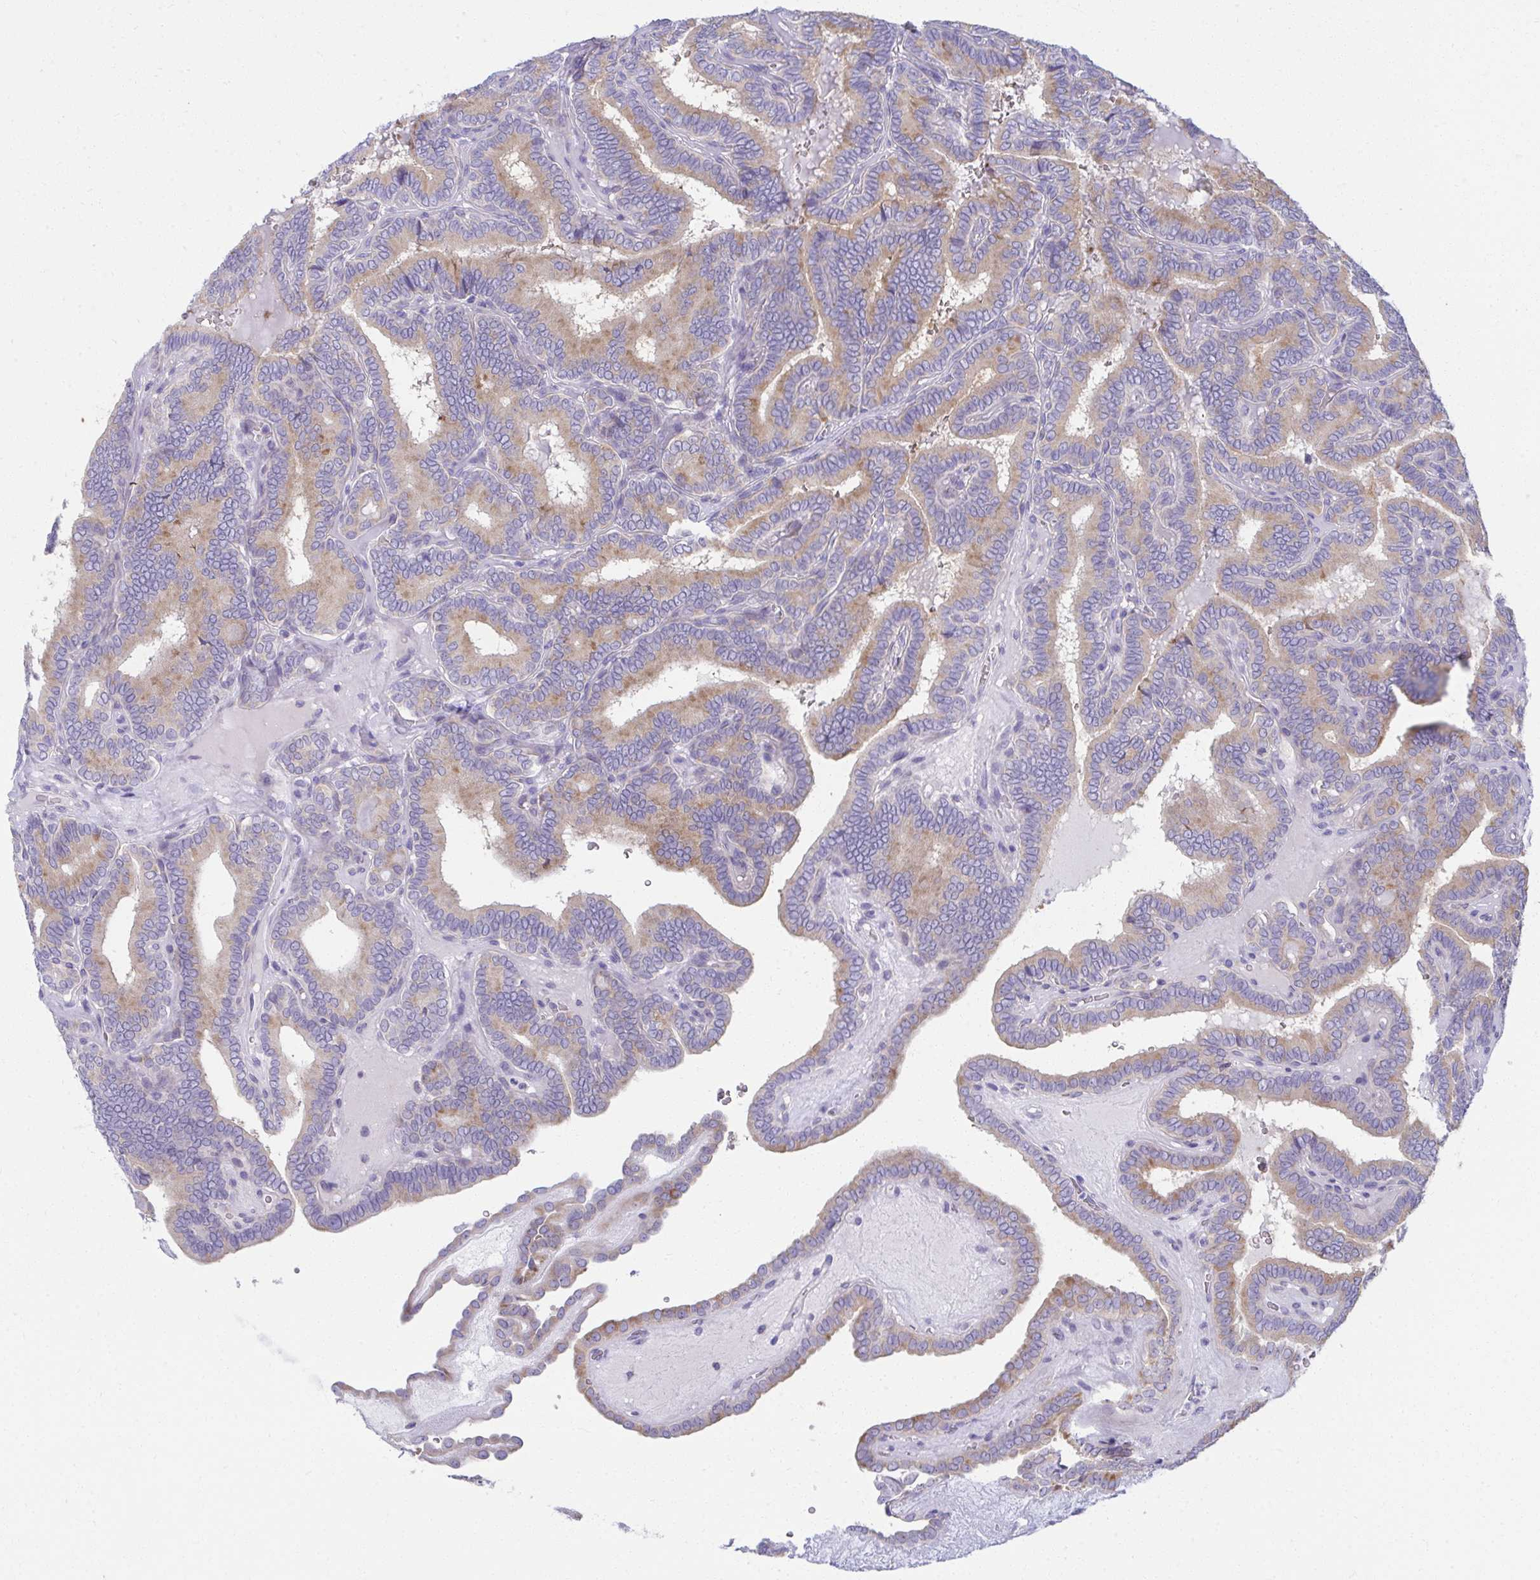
{"staining": {"intensity": "weak", "quantity": ">75%", "location": "cytoplasmic/membranous"}, "tissue": "thyroid cancer", "cell_type": "Tumor cells", "image_type": "cancer", "snomed": [{"axis": "morphology", "description": "Papillary adenocarcinoma, NOS"}, {"axis": "topography", "description": "Thyroid gland"}], "caption": "Protein expression analysis of papillary adenocarcinoma (thyroid) shows weak cytoplasmic/membranous staining in approximately >75% of tumor cells.", "gene": "FASLG", "patient": {"sex": "female", "age": 21}}